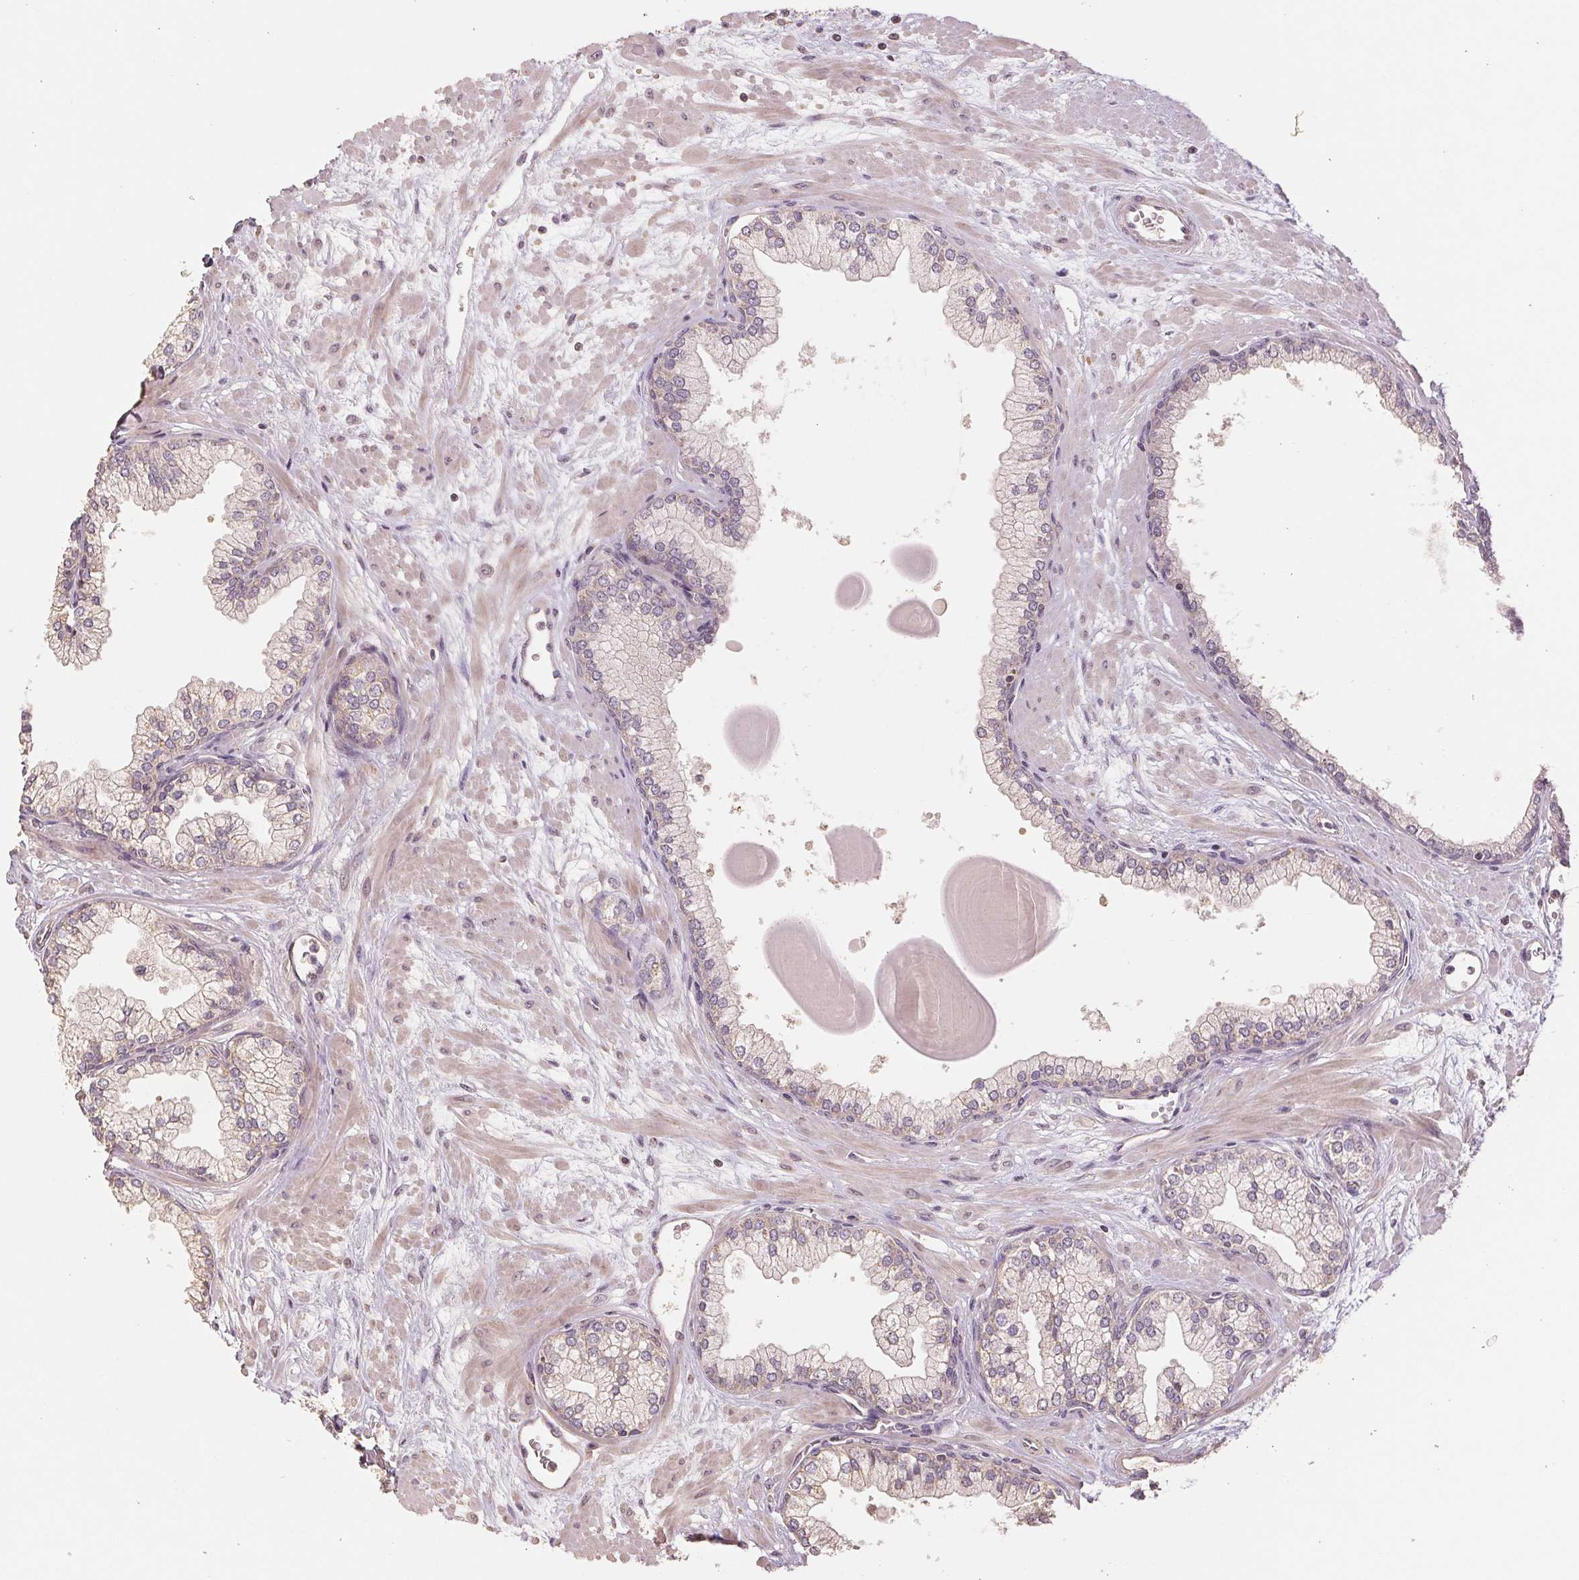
{"staining": {"intensity": "weak", "quantity": "25%-75%", "location": "cytoplasmic/membranous"}, "tissue": "prostate", "cell_type": "Glandular cells", "image_type": "normal", "snomed": [{"axis": "morphology", "description": "Normal tissue, NOS"}, {"axis": "topography", "description": "Prostate"}, {"axis": "topography", "description": "Peripheral nerve tissue"}], "caption": "Brown immunohistochemical staining in normal human prostate reveals weak cytoplasmic/membranous positivity in approximately 25%-75% of glandular cells.", "gene": "COX14", "patient": {"sex": "male", "age": 61}}